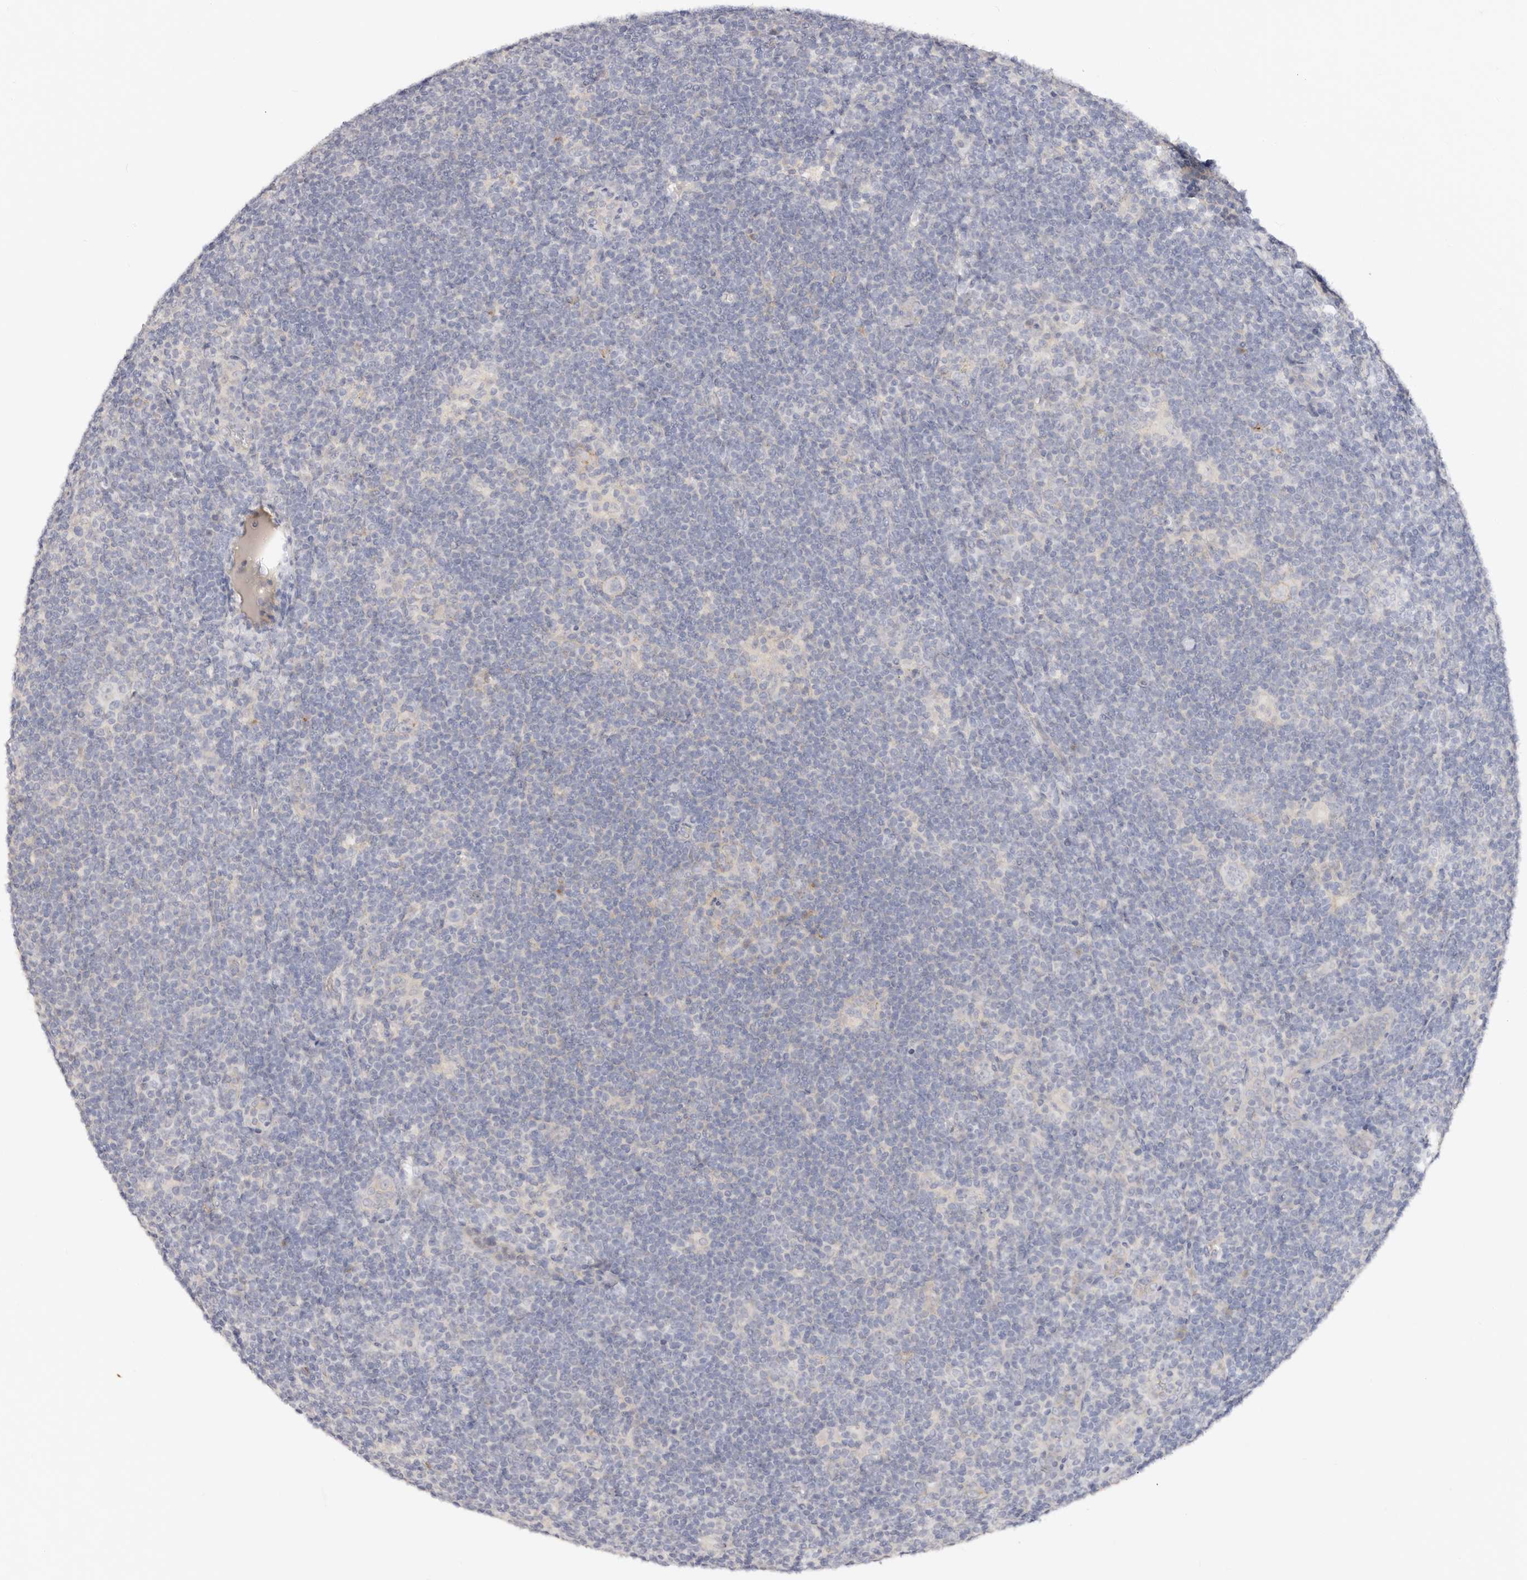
{"staining": {"intensity": "negative", "quantity": "none", "location": "none"}, "tissue": "lymphoma", "cell_type": "Tumor cells", "image_type": "cancer", "snomed": [{"axis": "morphology", "description": "Hodgkin's disease, NOS"}, {"axis": "topography", "description": "Lymph node"}], "caption": "Tumor cells show no significant staining in Hodgkin's disease.", "gene": "DNASE1", "patient": {"sex": "female", "age": 57}}